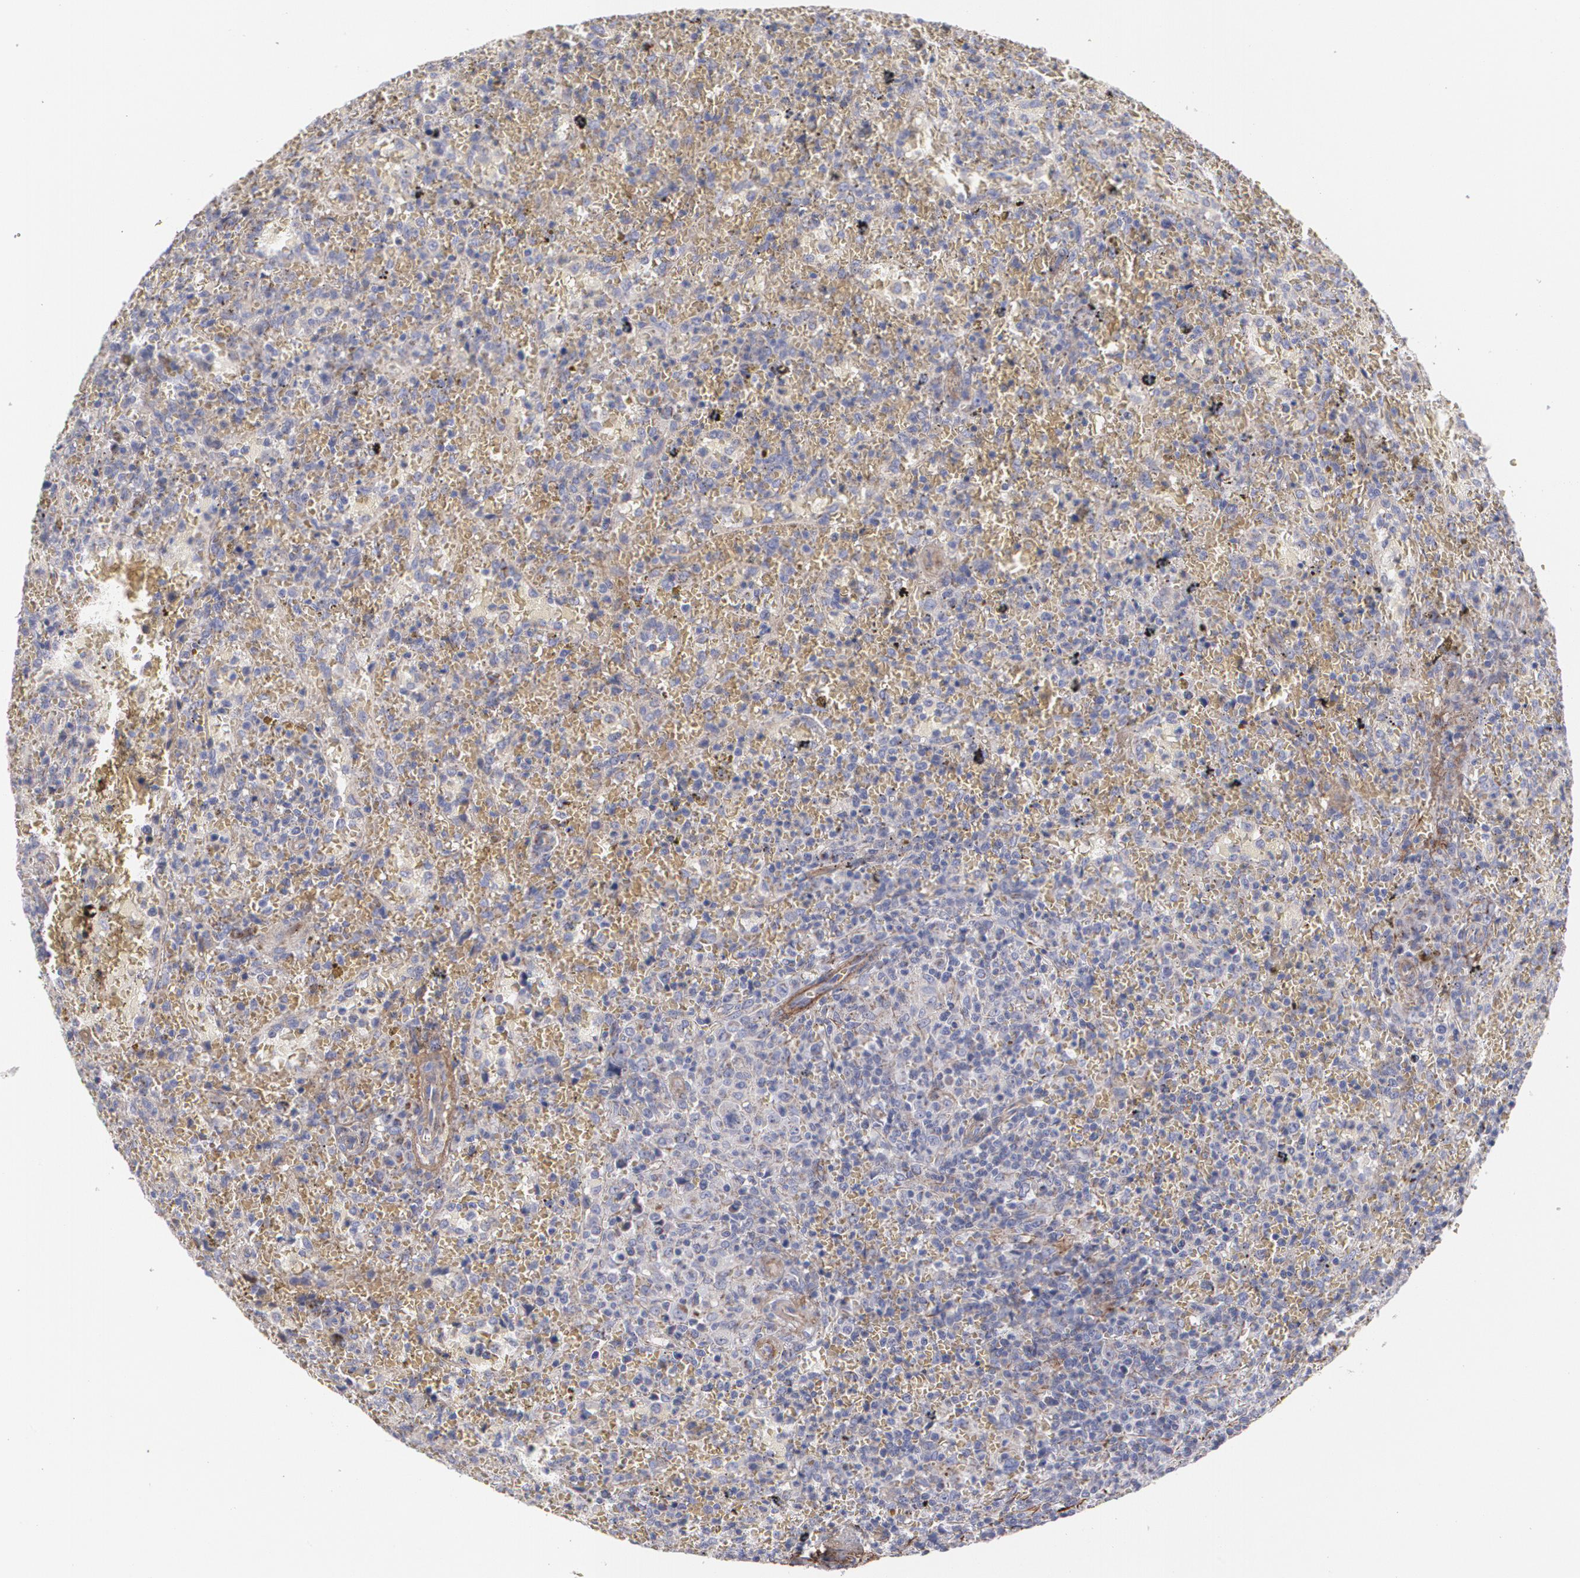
{"staining": {"intensity": "negative", "quantity": "none", "location": "none"}, "tissue": "lymphoma", "cell_type": "Tumor cells", "image_type": "cancer", "snomed": [{"axis": "morphology", "description": "Malignant lymphoma, non-Hodgkin's type, High grade"}, {"axis": "topography", "description": "Spleen"}, {"axis": "topography", "description": "Lymph node"}], "caption": "Tumor cells show no significant protein expression in lymphoma.", "gene": "FBLN1", "patient": {"sex": "female", "age": 70}}